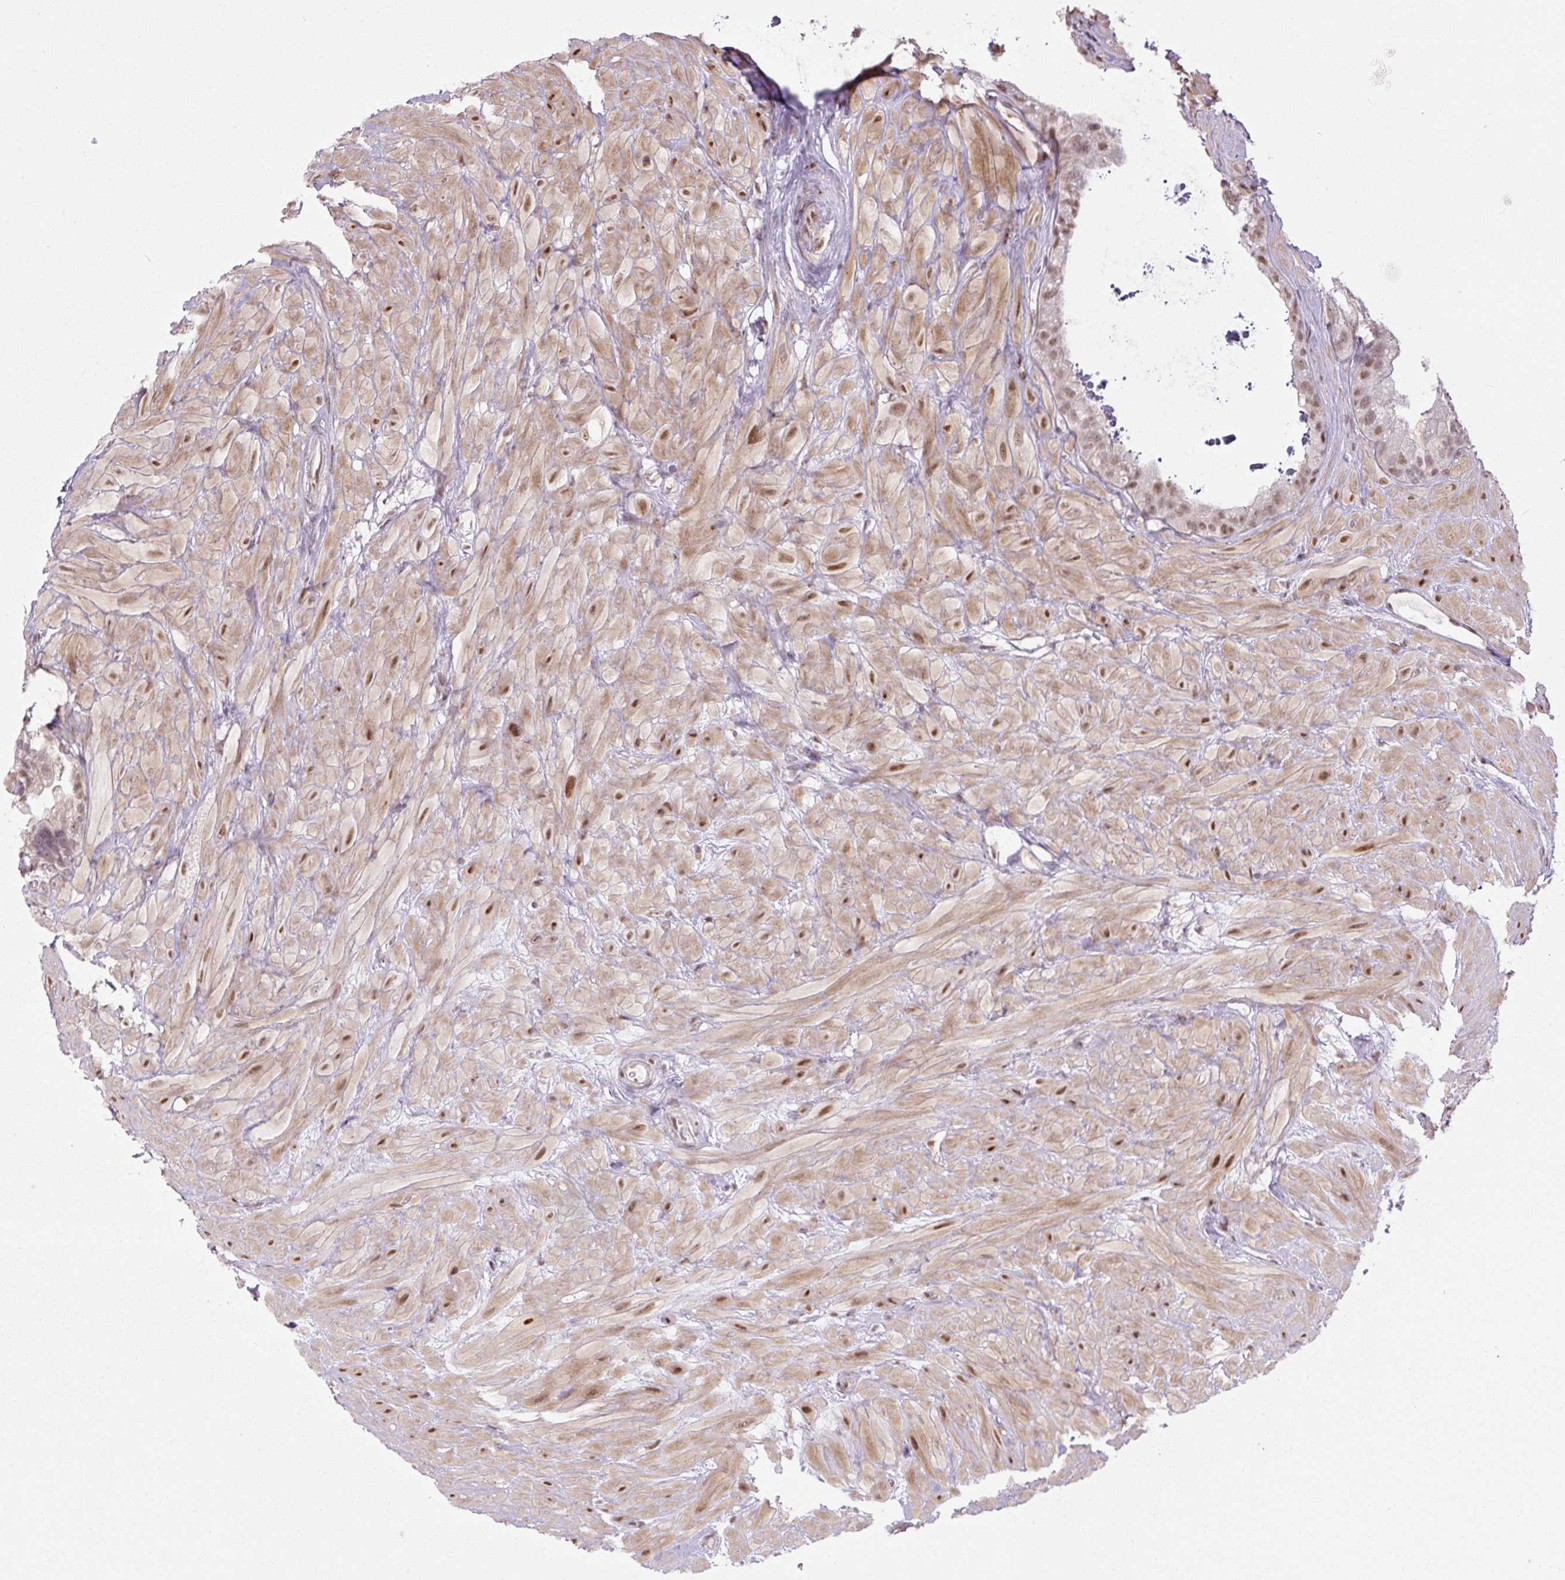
{"staining": {"intensity": "moderate", "quantity": "25%-75%", "location": "nuclear"}, "tissue": "seminal vesicle", "cell_type": "Glandular cells", "image_type": "normal", "snomed": [{"axis": "morphology", "description": "Normal tissue, NOS"}, {"axis": "topography", "description": "Seminal veicle"}, {"axis": "topography", "description": "Peripheral nerve tissue"}], "caption": "Glandular cells reveal medium levels of moderate nuclear positivity in about 25%-75% of cells in benign seminal vesicle.", "gene": "TCFL5", "patient": {"sex": "male", "age": 76}}